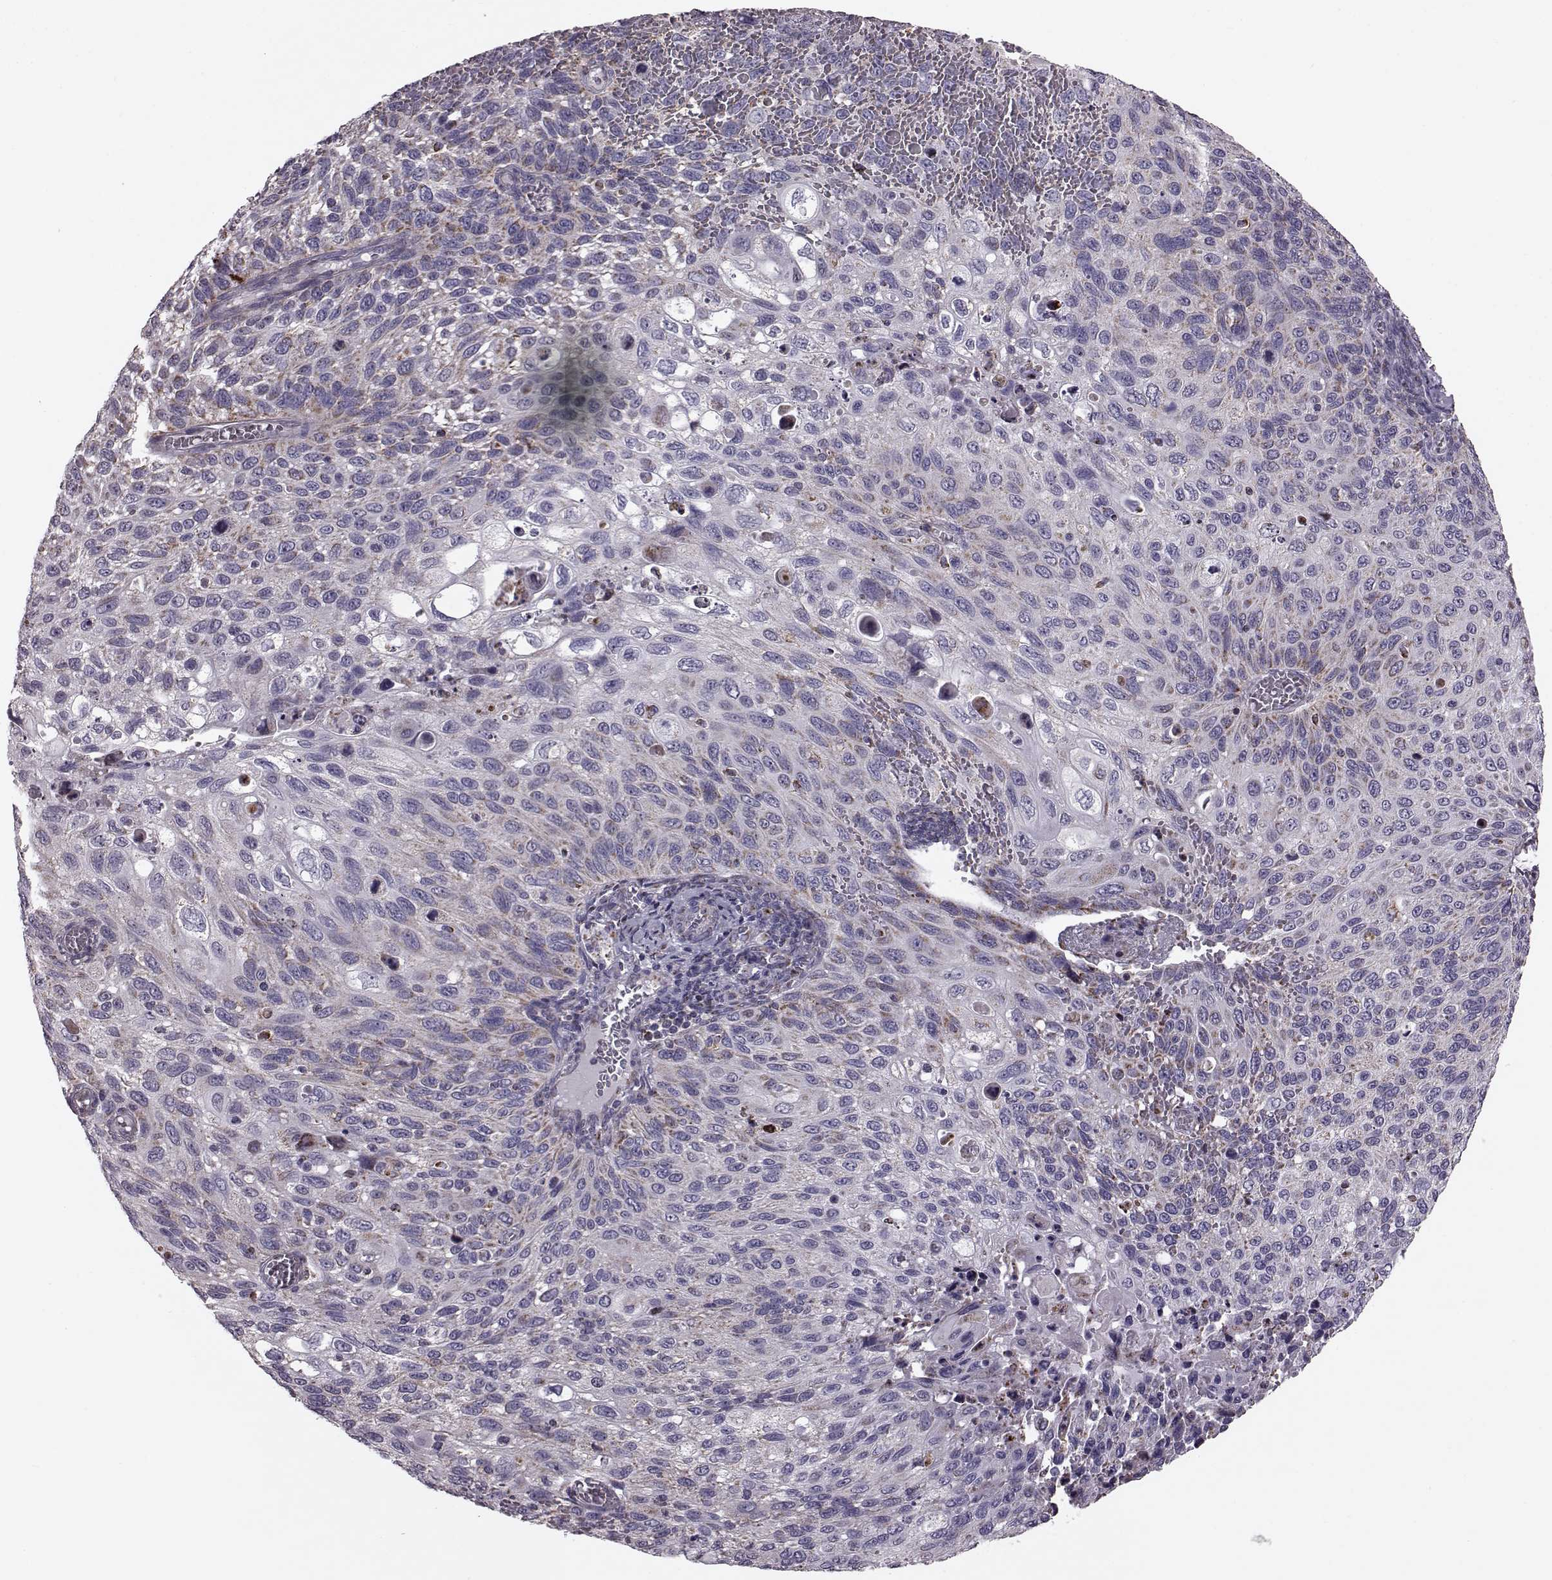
{"staining": {"intensity": "weak", "quantity": ">75%", "location": "cytoplasmic/membranous"}, "tissue": "cervical cancer", "cell_type": "Tumor cells", "image_type": "cancer", "snomed": [{"axis": "morphology", "description": "Squamous cell carcinoma, NOS"}, {"axis": "topography", "description": "Cervix"}], "caption": "Cervical cancer was stained to show a protein in brown. There is low levels of weak cytoplasmic/membranous positivity in about >75% of tumor cells. The staining was performed using DAB to visualize the protein expression in brown, while the nuclei were stained in blue with hematoxylin (Magnification: 20x).", "gene": "ATP5MF", "patient": {"sex": "female", "age": 70}}